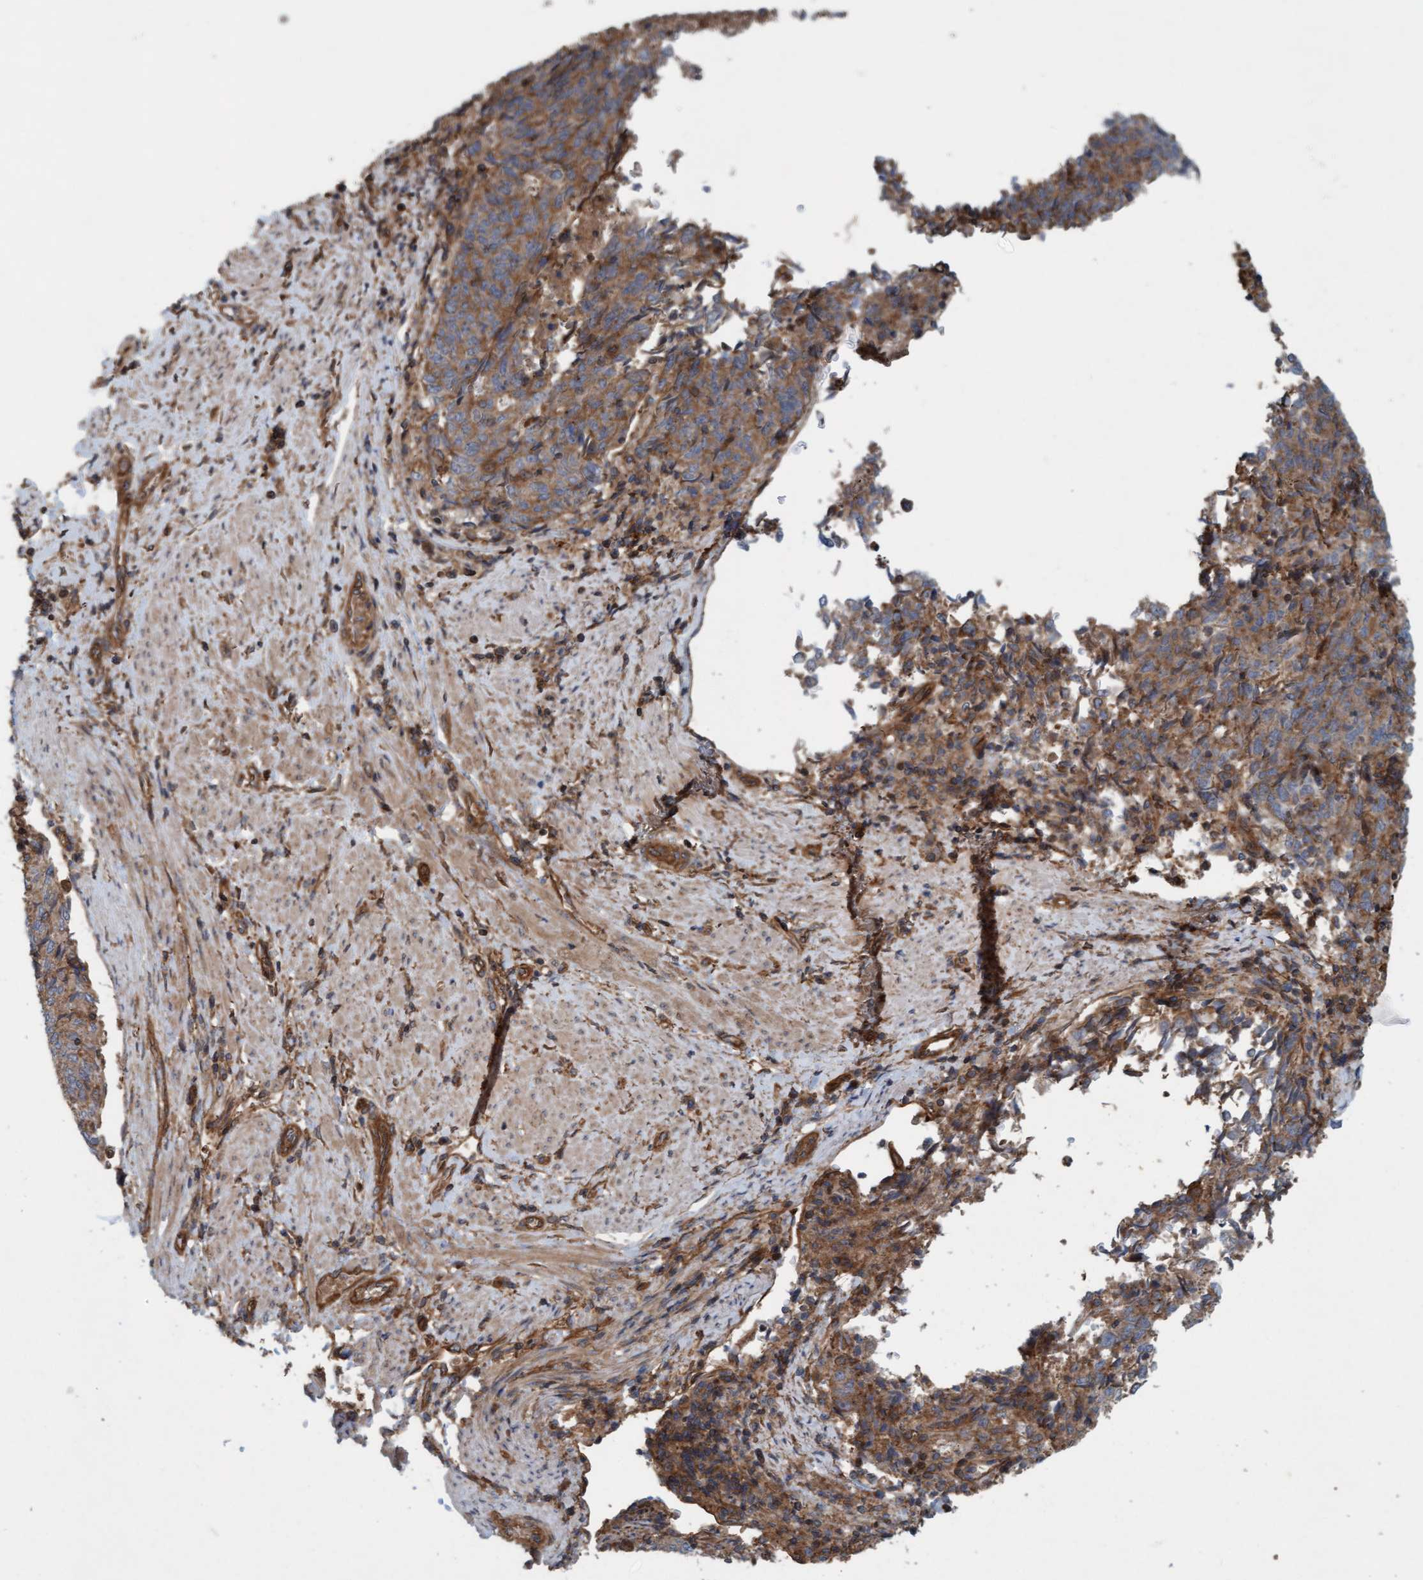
{"staining": {"intensity": "moderate", "quantity": ">75%", "location": "cytoplasmic/membranous"}, "tissue": "endometrial cancer", "cell_type": "Tumor cells", "image_type": "cancer", "snomed": [{"axis": "morphology", "description": "Adenocarcinoma, NOS"}, {"axis": "topography", "description": "Endometrium"}], "caption": "The immunohistochemical stain shows moderate cytoplasmic/membranous expression in tumor cells of endometrial cancer tissue. (DAB (3,3'-diaminobenzidine) IHC, brown staining for protein, blue staining for nuclei).", "gene": "ERAL1", "patient": {"sex": "female", "age": 80}}